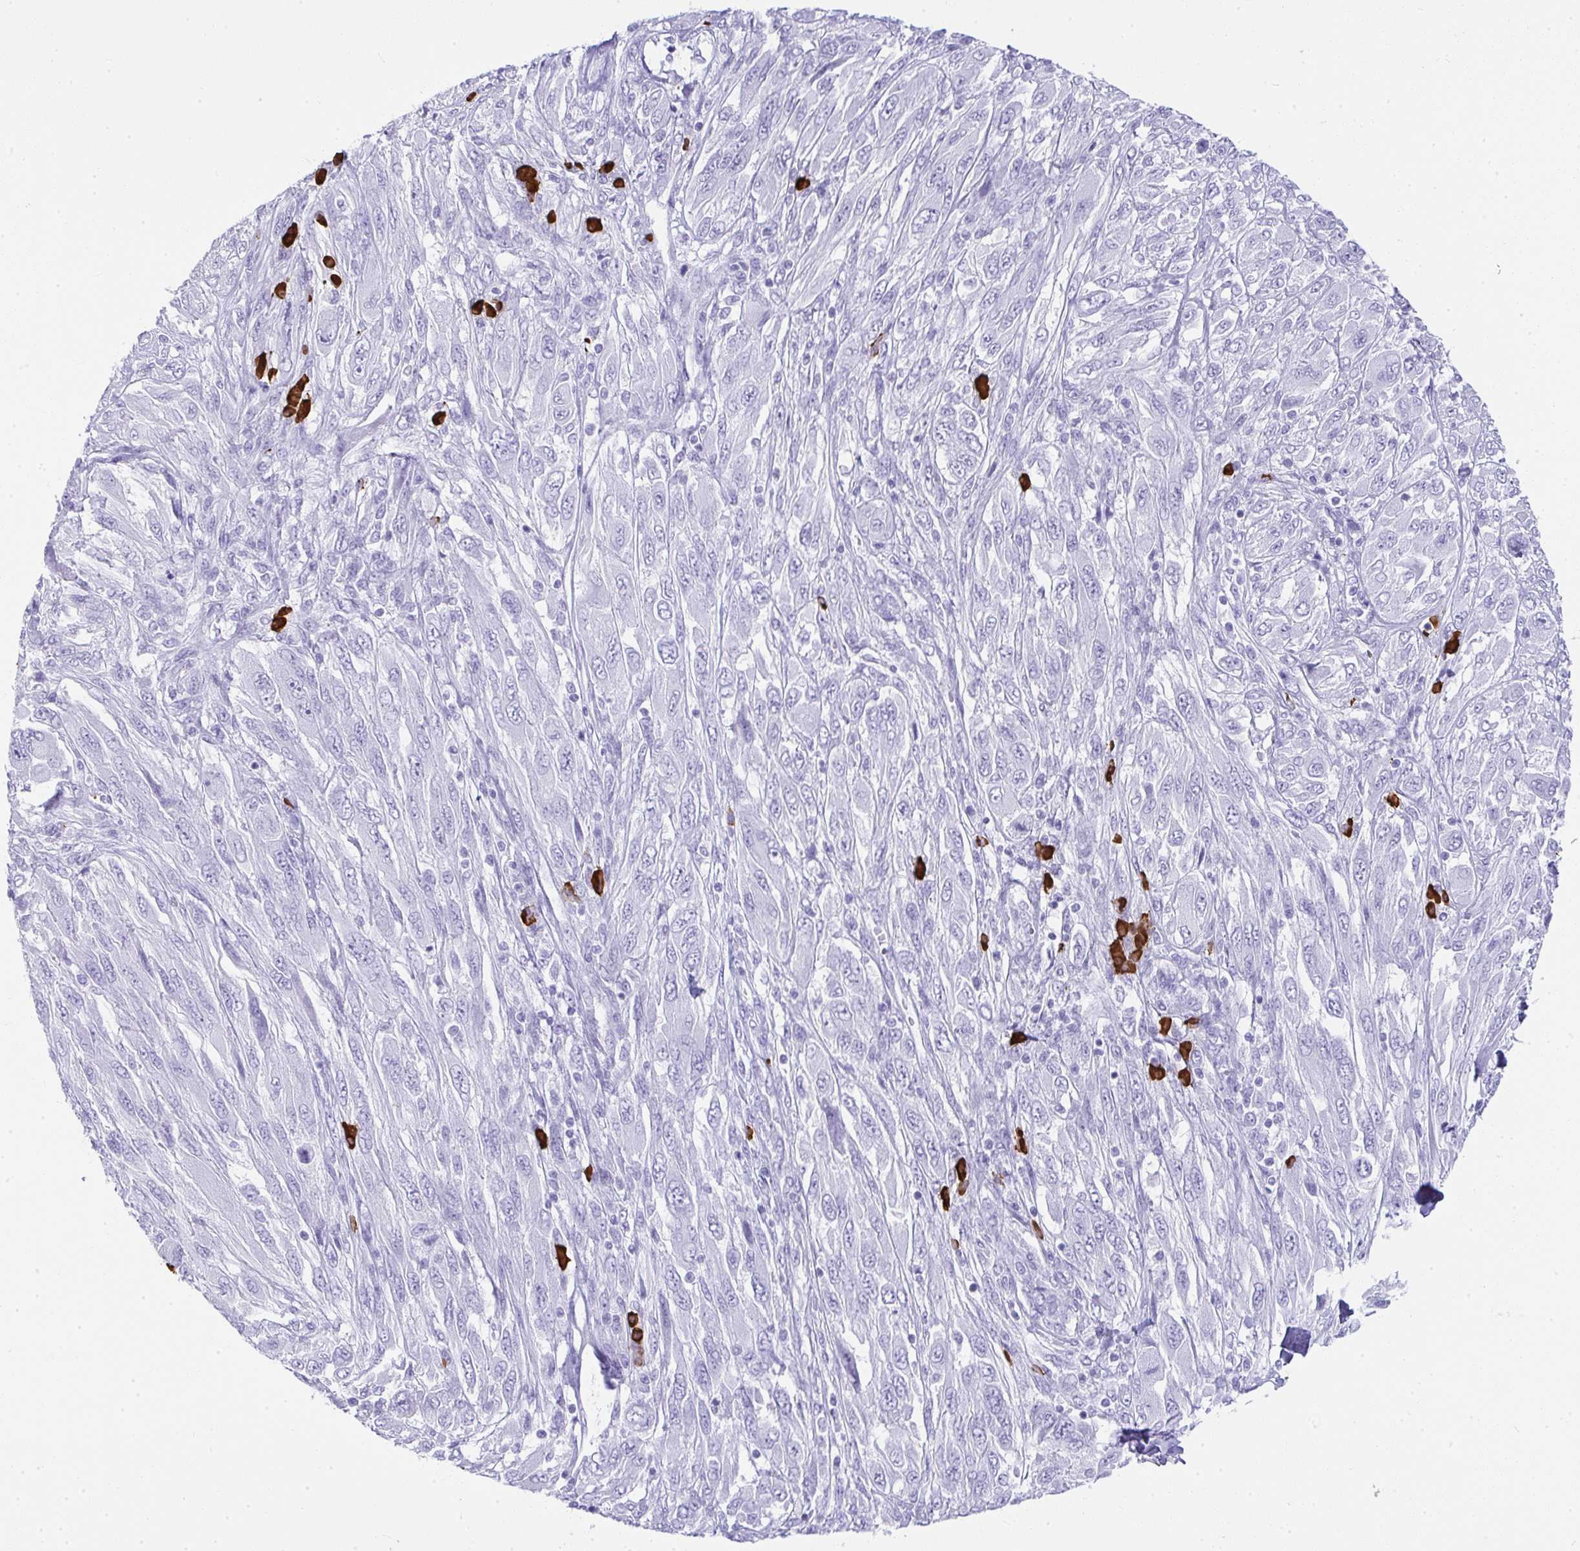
{"staining": {"intensity": "negative", "quantity": "none", "location": "none"}, "tissue": "melanoma", "cell_type": "Tumor cells", "image_type": "cancer", "snomed": [{"axis": "morphology", "description": "Malignant melanoma, NOS"}, {"axis": "topography", "description": "Skin"}], "caption": "Human melanoma stained for a protein using IHC shows no staining in tumor cells.", "gene": "CDADC1", "patient": {"sex": "female", "age": 91}}